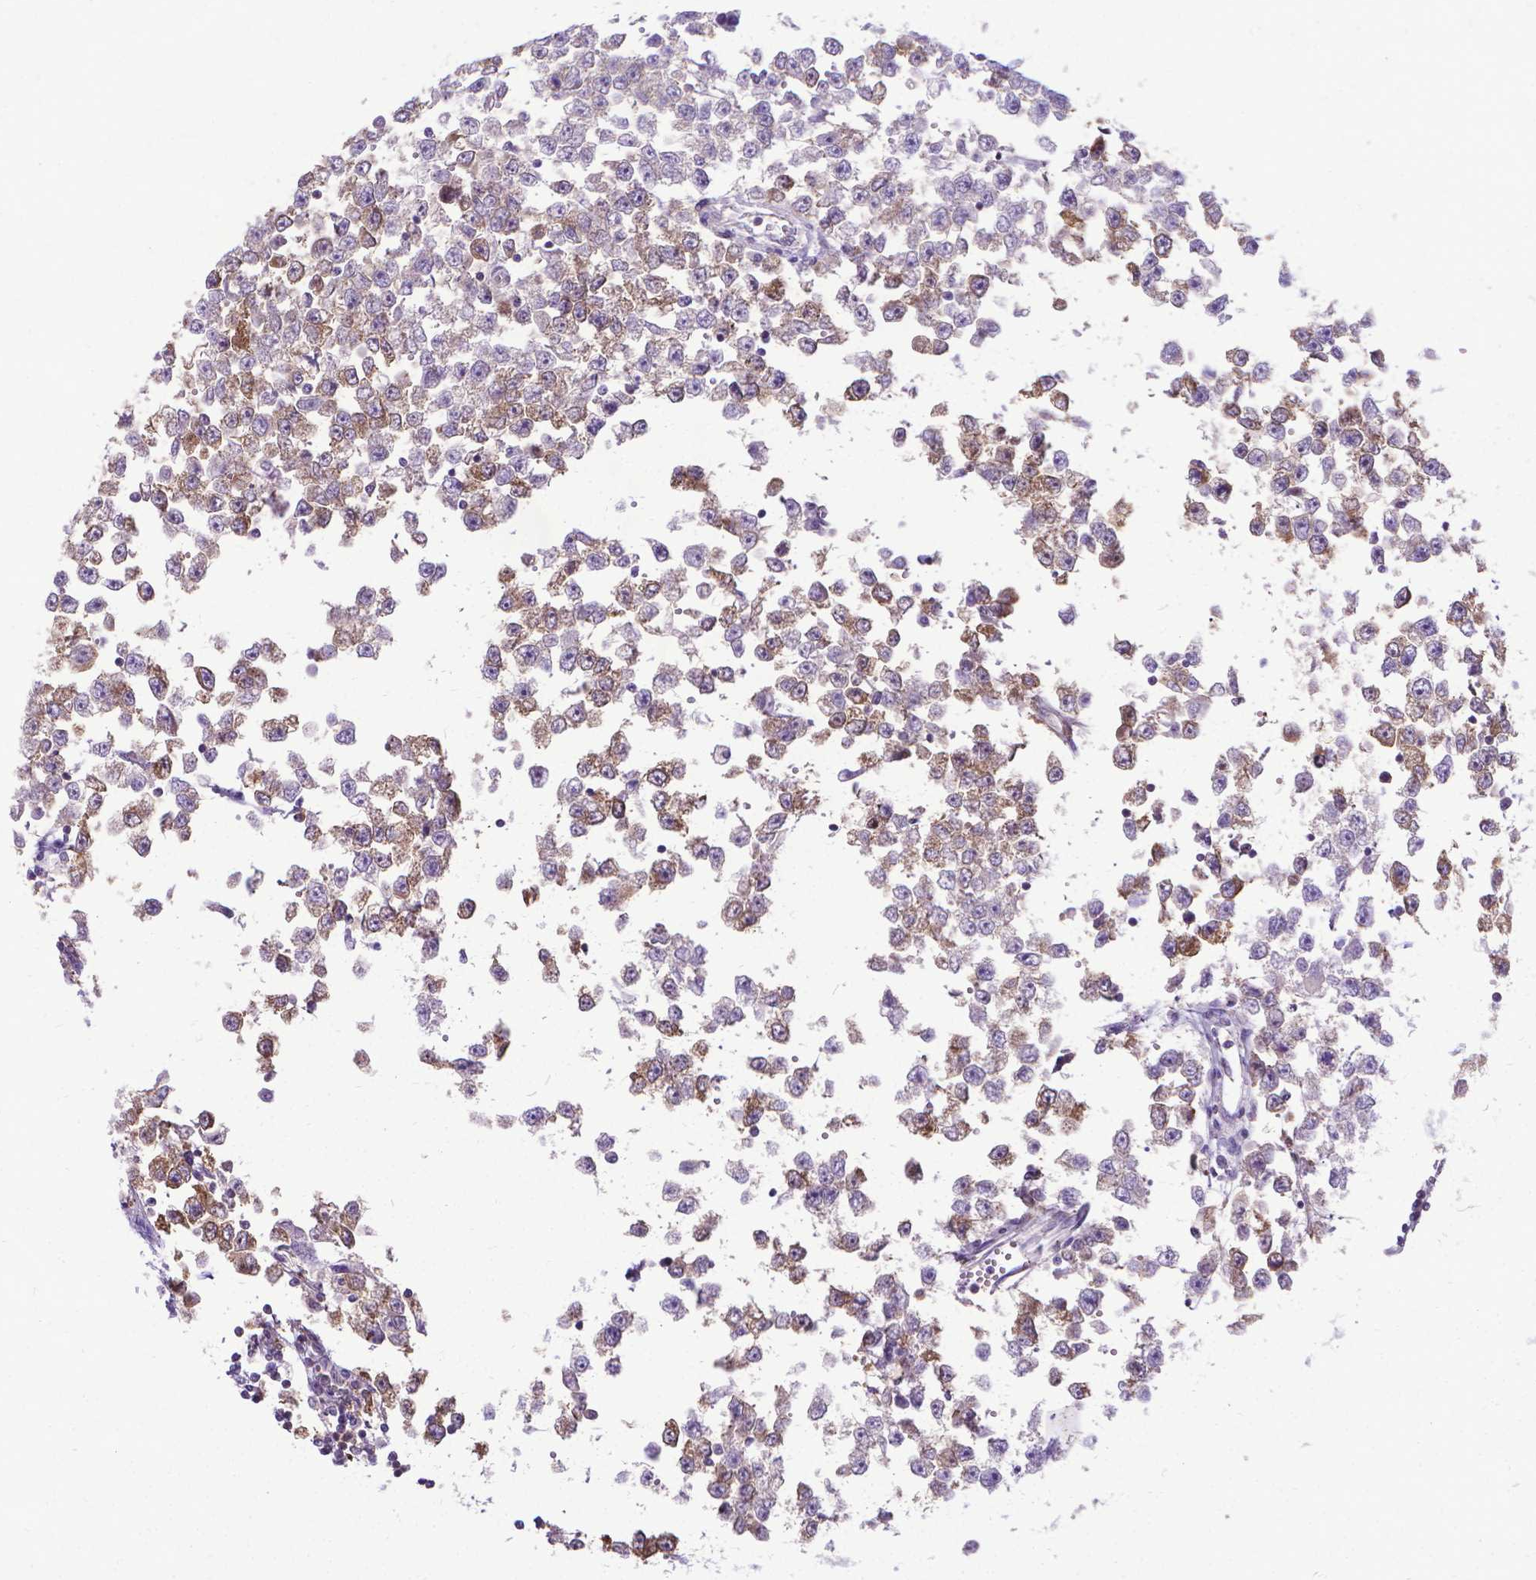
{"staining": {"intensity": "moderate", "quantity": "25%-75%", "location": "cytoplasmic/membranous"}, "tissue": "testis cancer", "cell_type": "Tumor cells", "image_type": "cancer", "snomed": [{"axis": "morphology", "description": "Seminoma, NOS"}, {"axis": "topography", "description": "Testis"}], "caption": "DAB (3,3'-diaminobenzidine) immunohistochemical staining of human testis cancer reveals moderate cytoplasmic/membranous protein staining in approximately 25%-75% of tumor cells.", "gene": "CFAP299", "patient": {"sex": "male", "age": 34}}